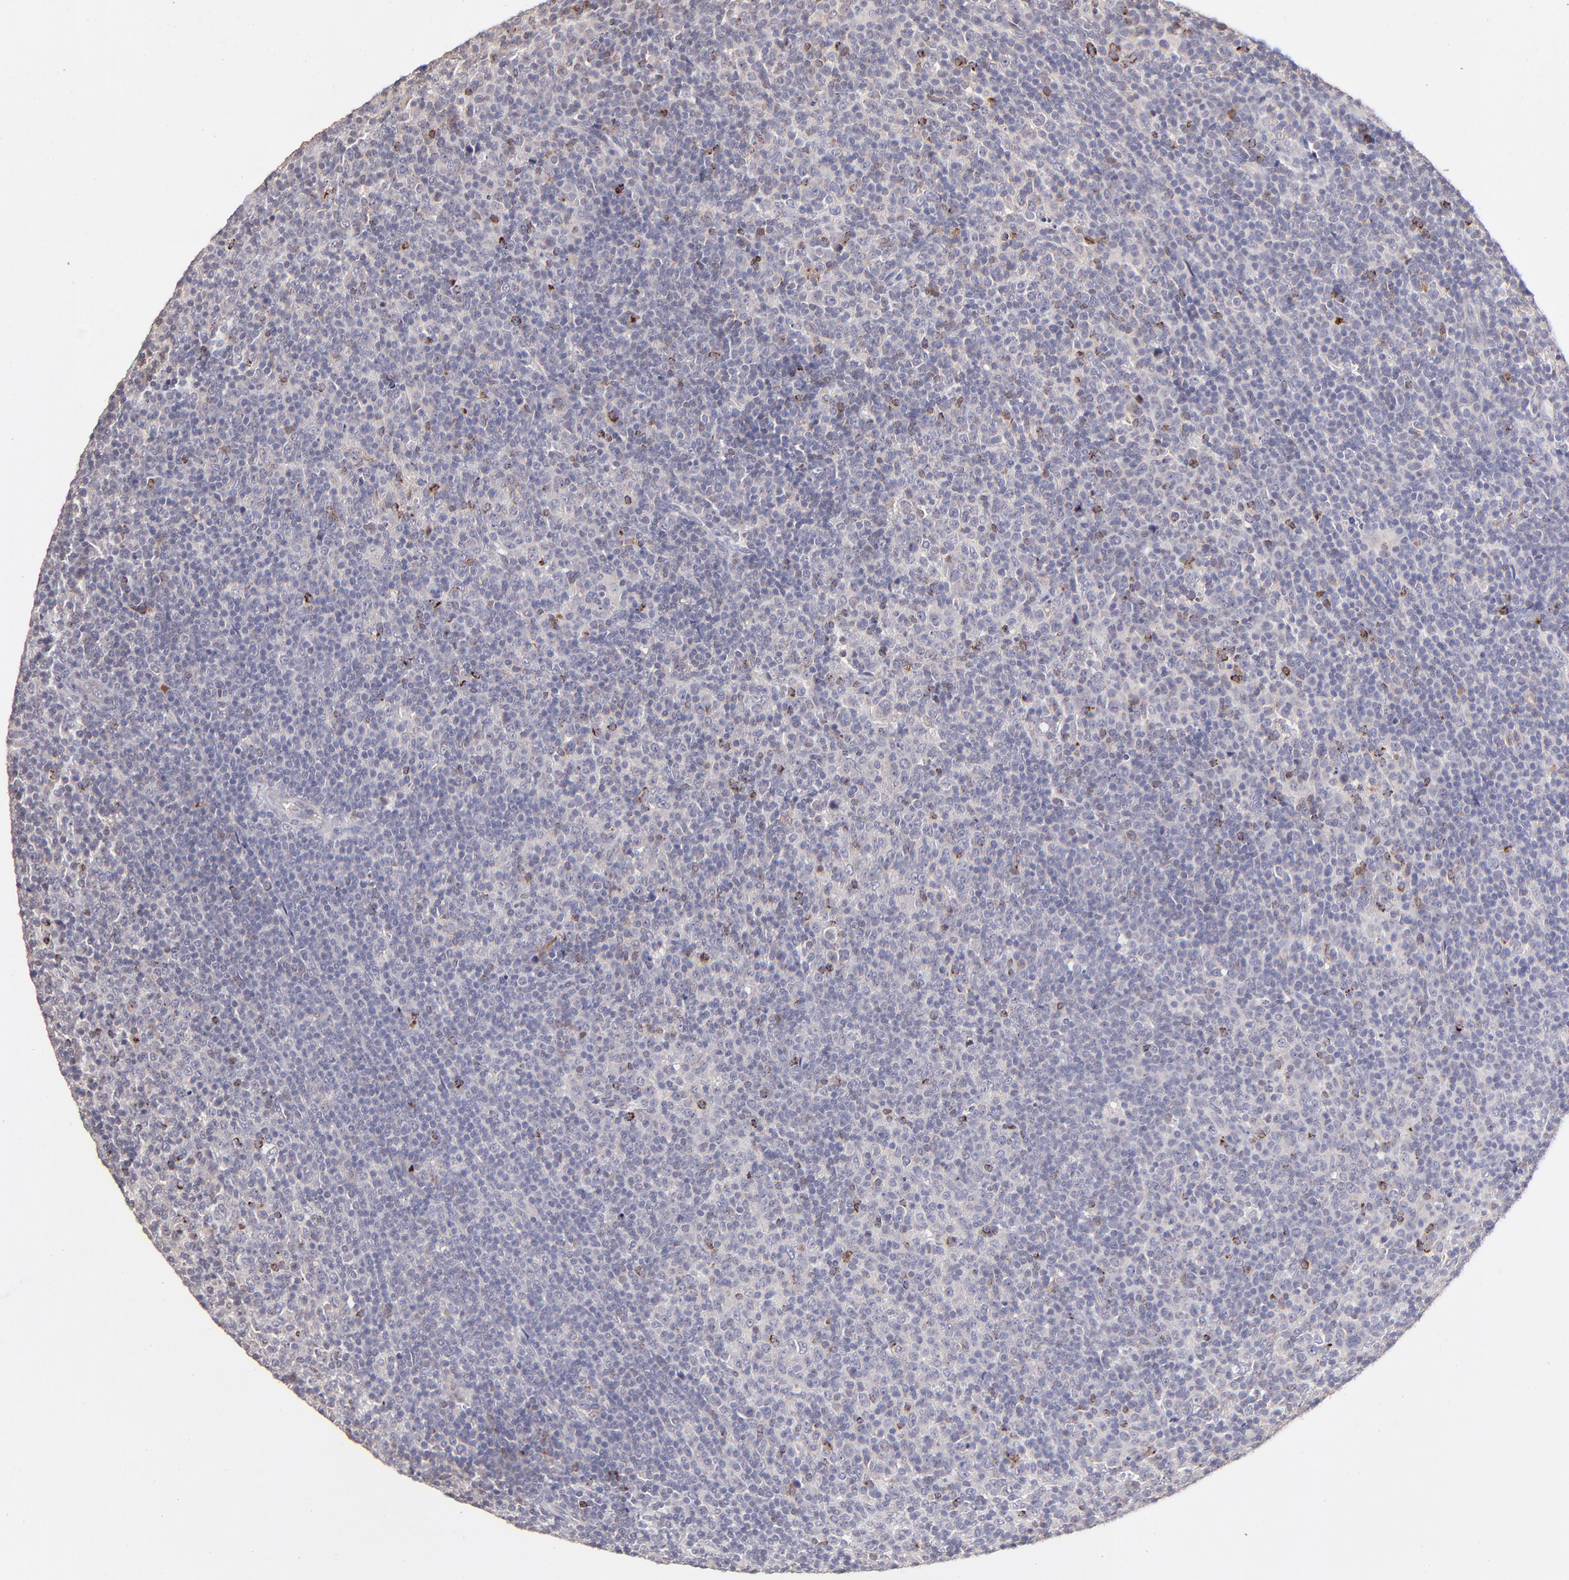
{"staining": {"intensity": "moderate", "quantity": "<25%", "location": "cytoplasmic/membranous"}, "tissue": "lymphoma", "cell_type": "Tumor cells", "image_type": "cancer", "snomed": [{"axis": "morphology", "description": "Malignant lymphoma, non-Hodgkin's type, Low grade"}, {"axis": "topography", "description": "Lymph node"}], "caption": "Immunohistochemistry (IHC) image of malignant lymphoma, non-Hodgkin's type (low-grade) stained for a protein (brown), which reveals low levels of moderate cytoplasmic/membranous staining in approximately <25% of tumor cells.", "gene": "GLDC", "patient": {"sex": "male", "age": 70}}